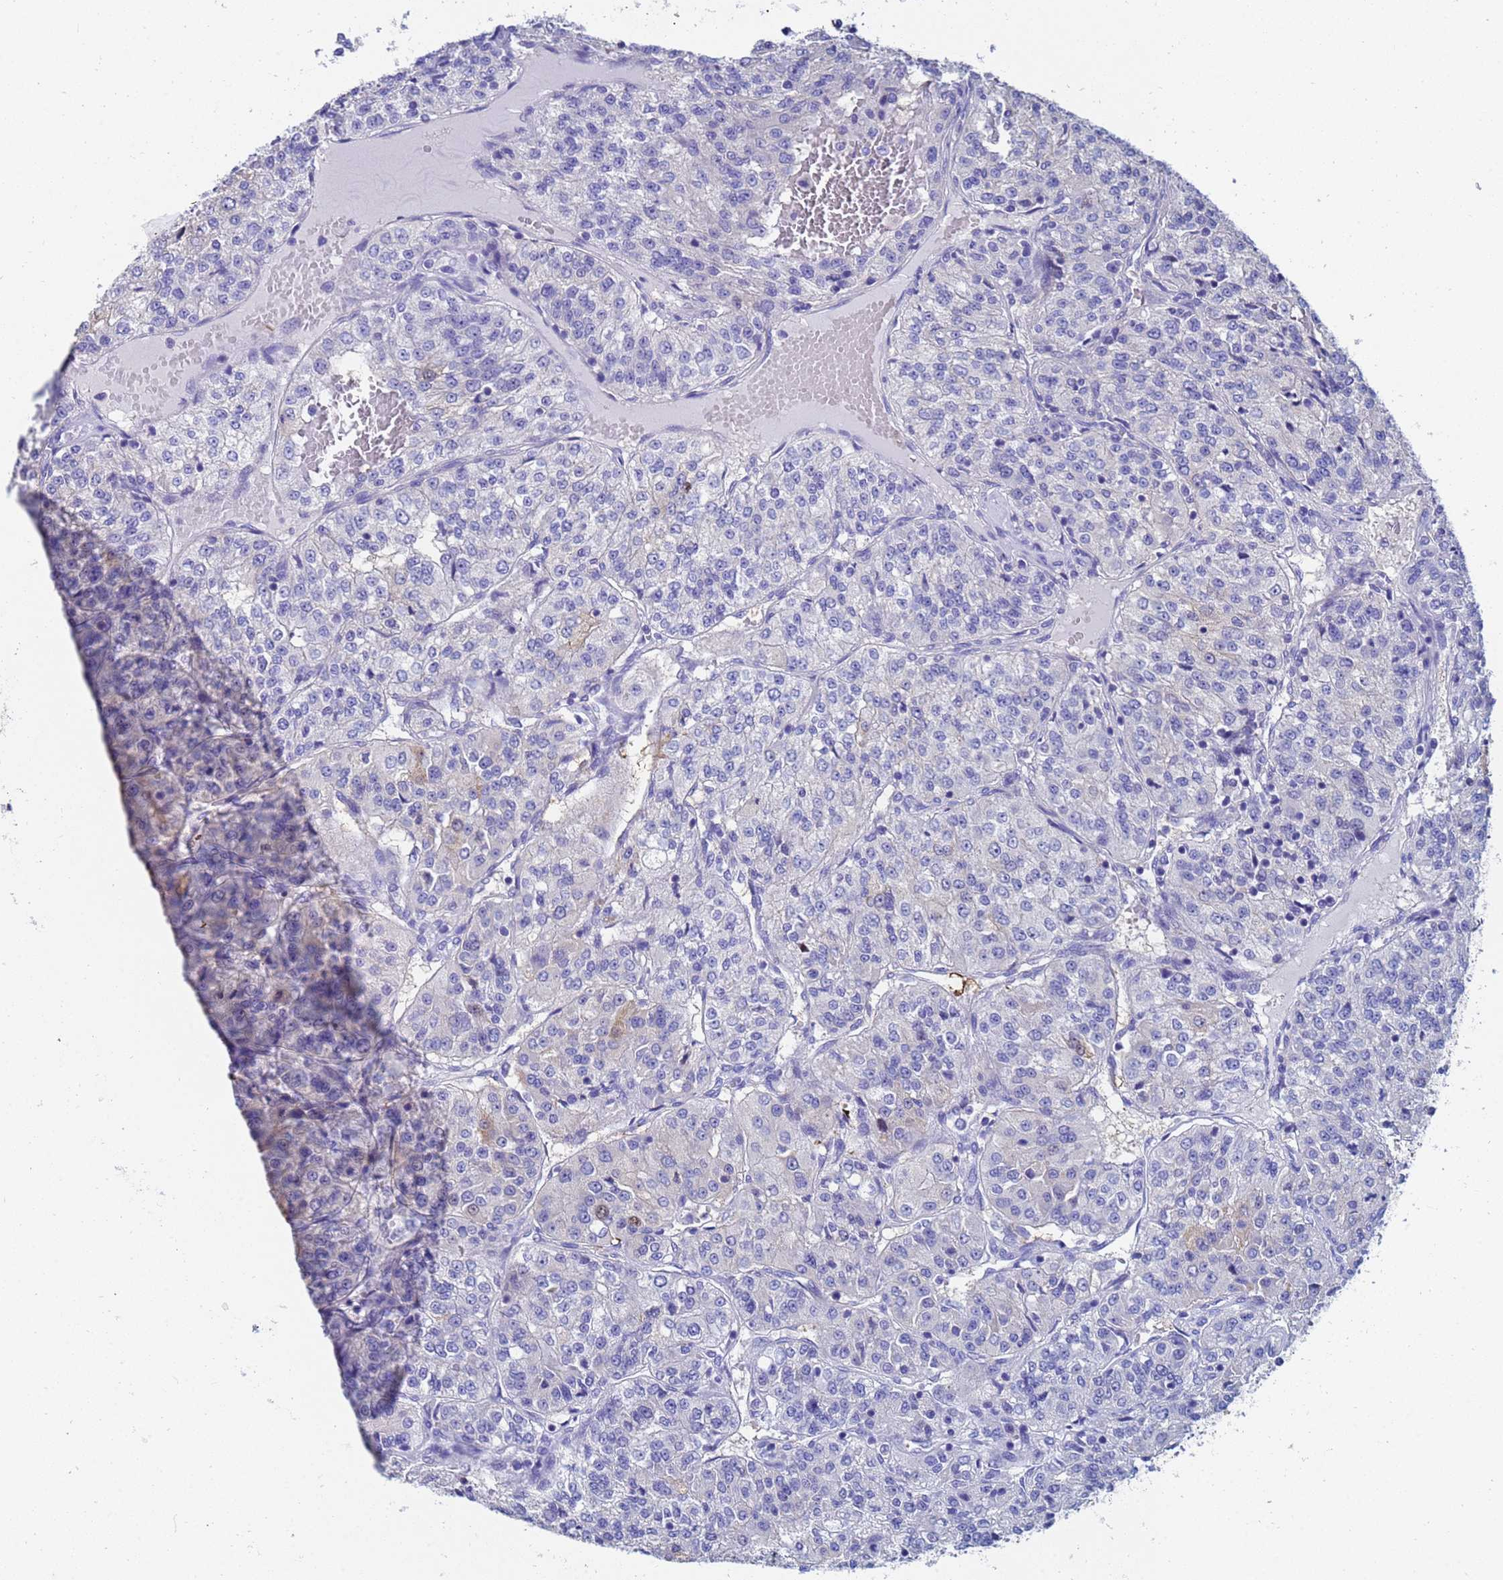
{"staining": {"intensity": "negative", "quantity": "none", "location": "none"}, "tissue": "renal cancer", "cell_type": "Tumor cells", "image_type": "cancer", "snomed": [{"axis": "morphology", "description": "Adenocarcinoma, NOS"}, {"axis": "topography", "description": "Kidney"}], "caption": "High magnification brightfield microscopy of adenocarcinoma (renal) stained with DAB (brown) and counterstained with hematoxylin (blue): tumor cells show no significant positivity. (Stains: DAB (3,3'-diaminobenzidine) immunohistochemistry with hematoxylin counter stain, Microscopy: brightfield microscopy at high magnification).", "gene": "UBE2O", "patient": {"sex": "female", "age": 63}}